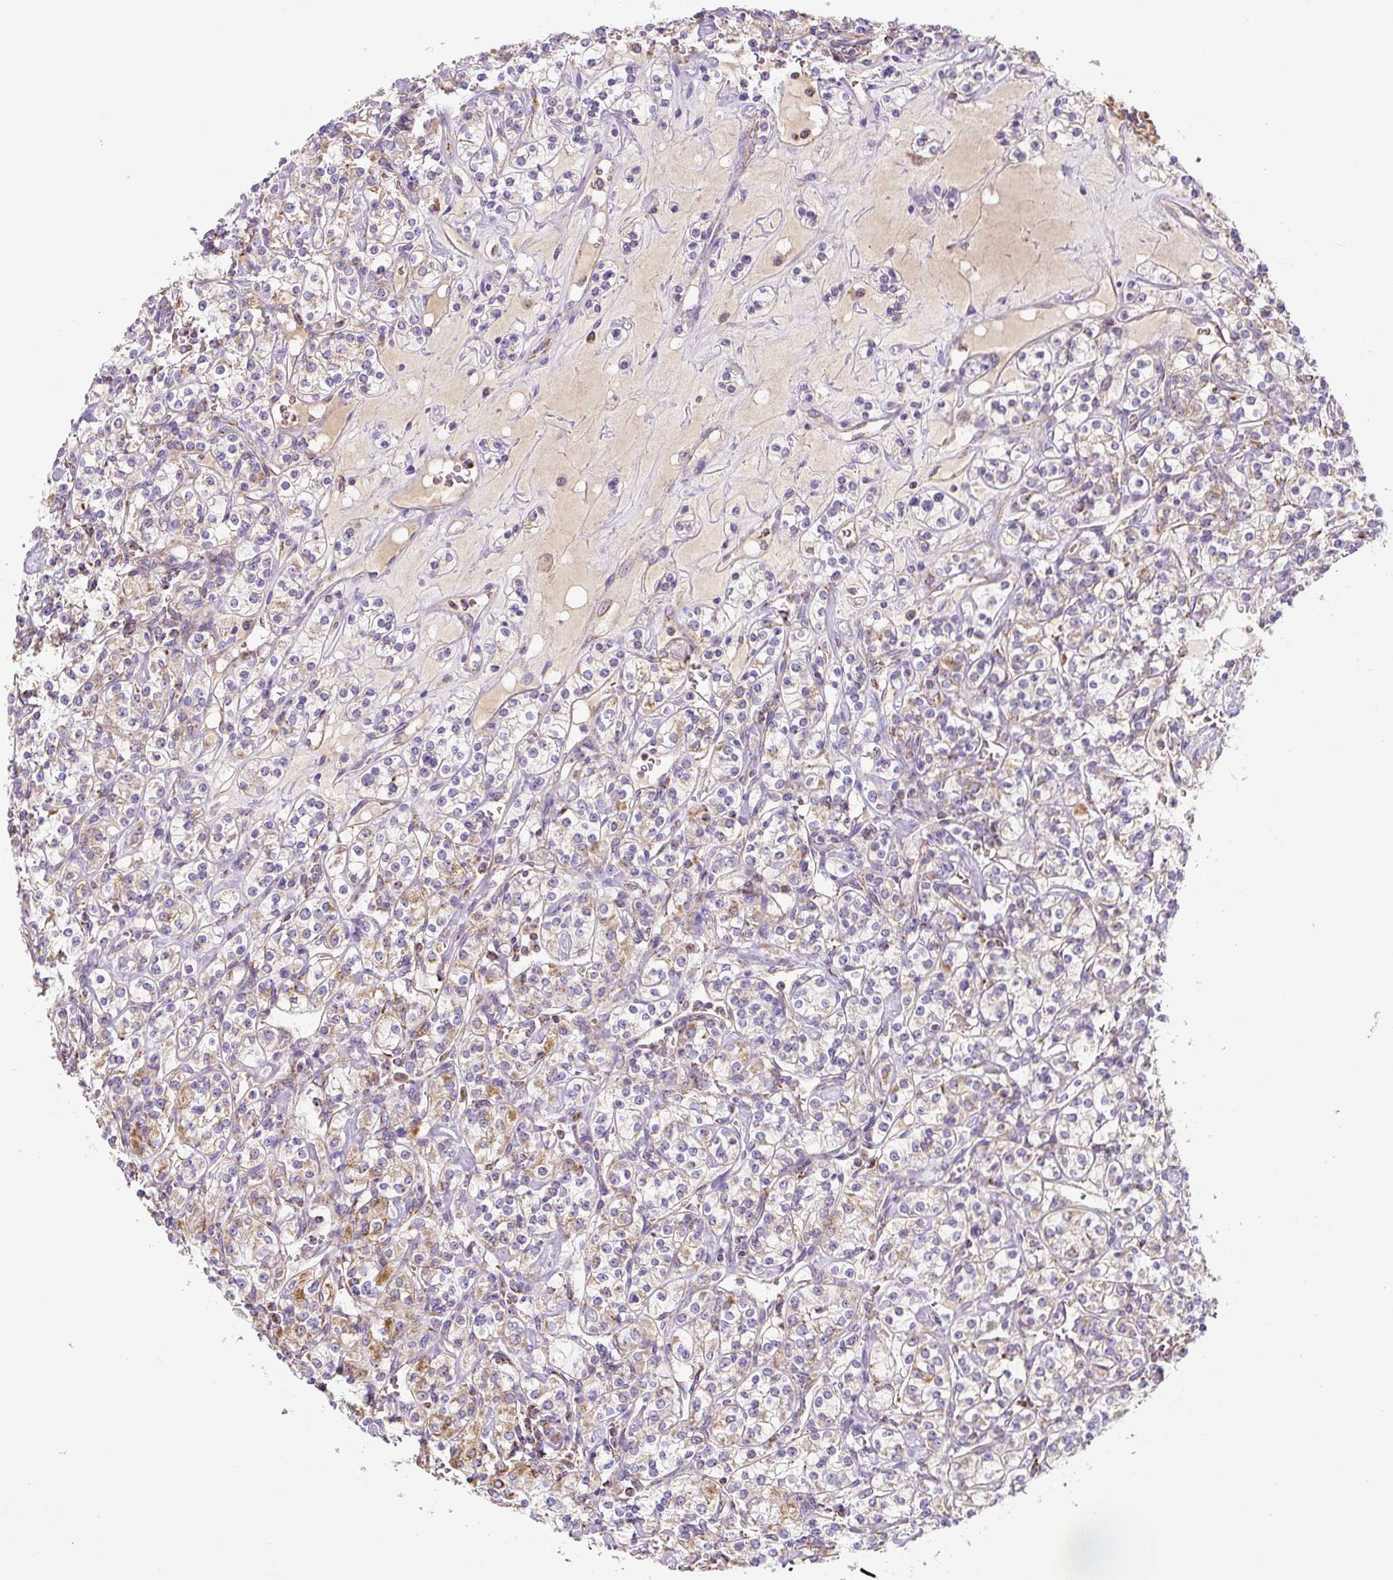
{"staining": {"intensity": "moderate", "quantity": "25%-75%", "location": "cytoplasmic/membranous"}, "tissue": "renal cancer", "cell_type": "Tumor cells", "image_type": "cancer", "snomed": [{"axis": "morphology", "description": "Adenocarcinoma, NOS"}, {"axis": "topography", "description": "Kidney"}], "caption": "Brown immunohistochemical staining in adenocarcinoma (renal) reveals moderate cytoplasmic/membranous expression in about 25%-75% of tumor cells.", "gene": "MT-CO2", "patient": {"sex": "male", "age": 77}}